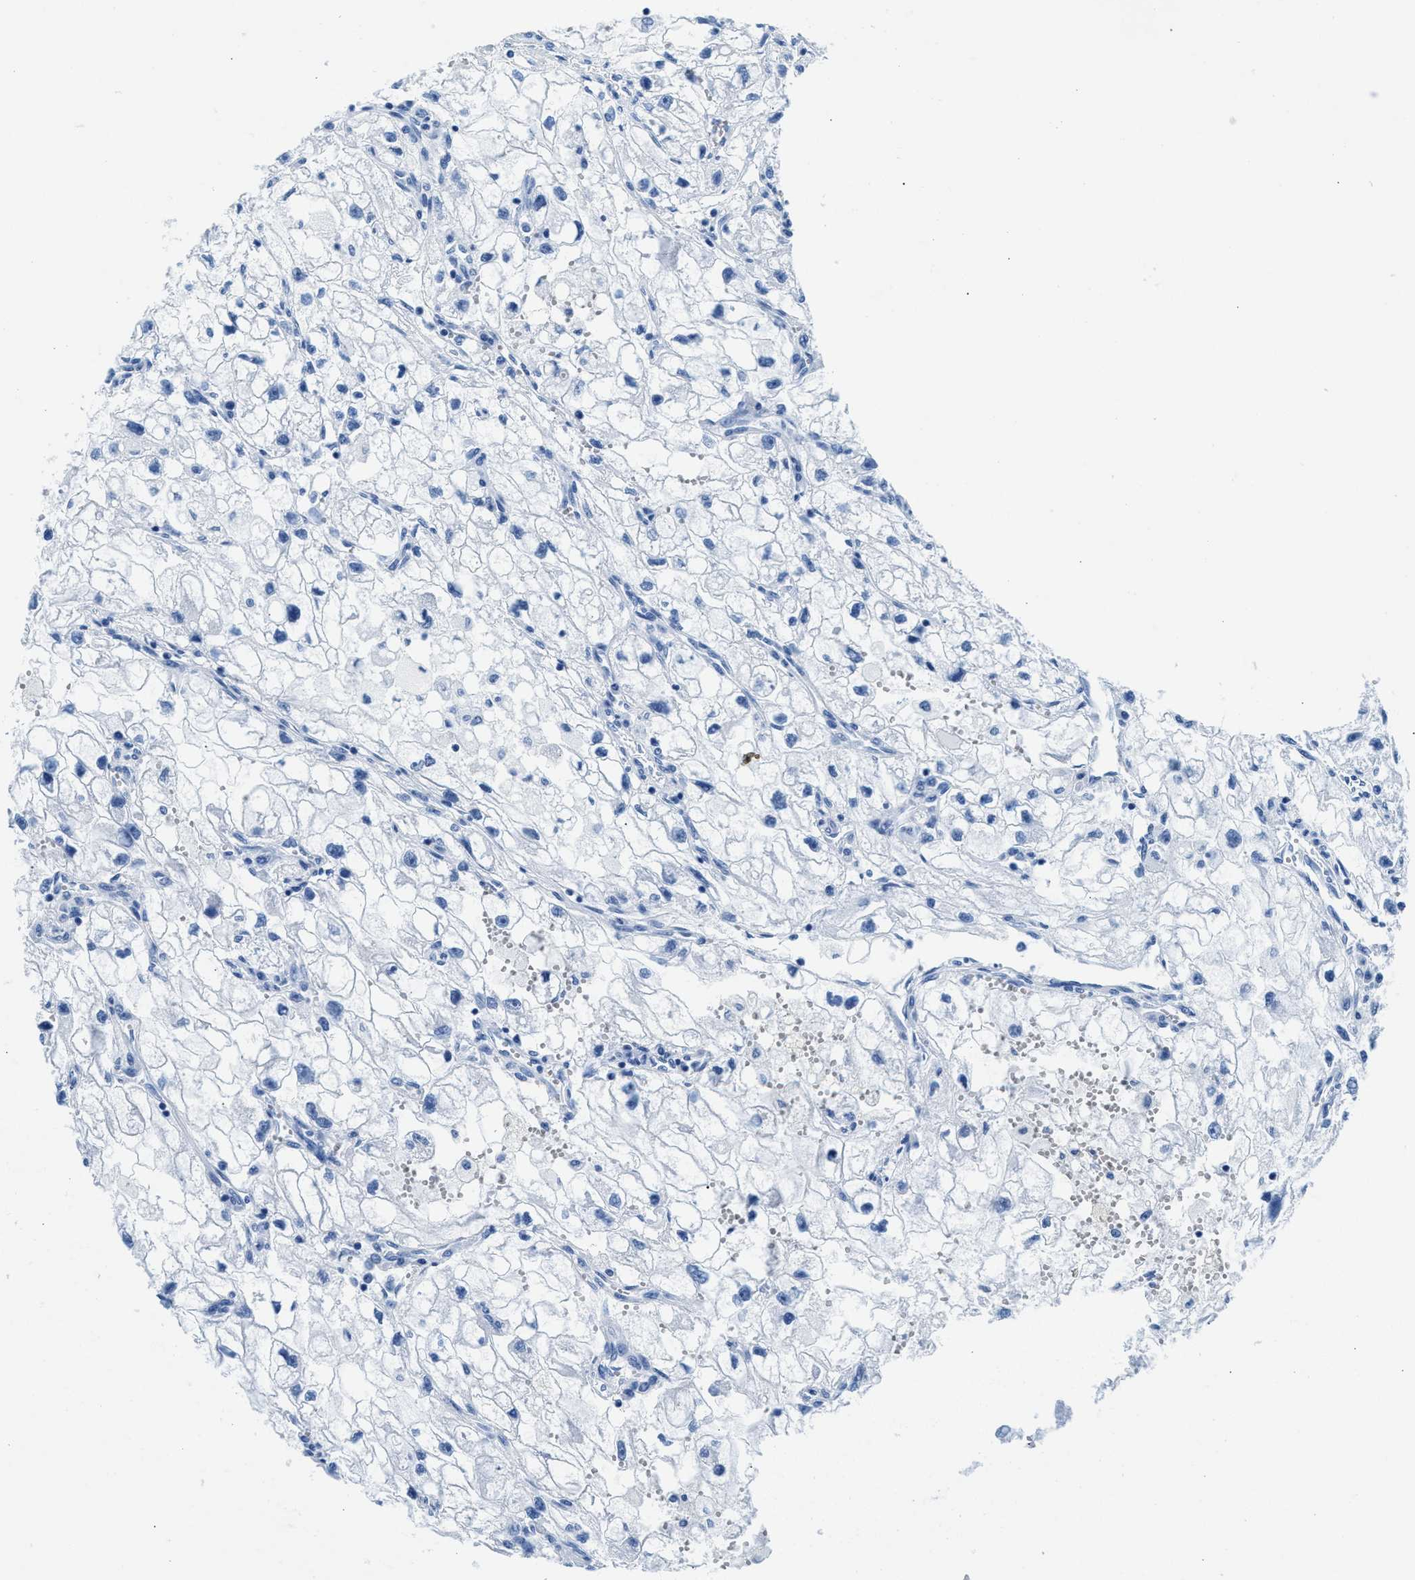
{"staining": {"intensity": "negative", "quantity": "none", "location": "none"}, "tissue": "renal cancer", "cell_type": "Tumor cells", "image_type": "cancer", "snomed": [{"axis": "morphology", "description": "Adenocarcinoma, NOS"}, {"axis": "topography", "description": "Kidney"}], "caption": "This photomicrograph is of adenocarcinoma (renal) stained with immunohistochemistry to label a protein in brown with the nuclei are counter-stained blue. There is no staining in tumor cells. The staining is performed using DAB brown chromogen with nuclei counter-stained in using hematoxylin.", "gene": "CPS1", "patient": {"sex": "female", "age": 70}}